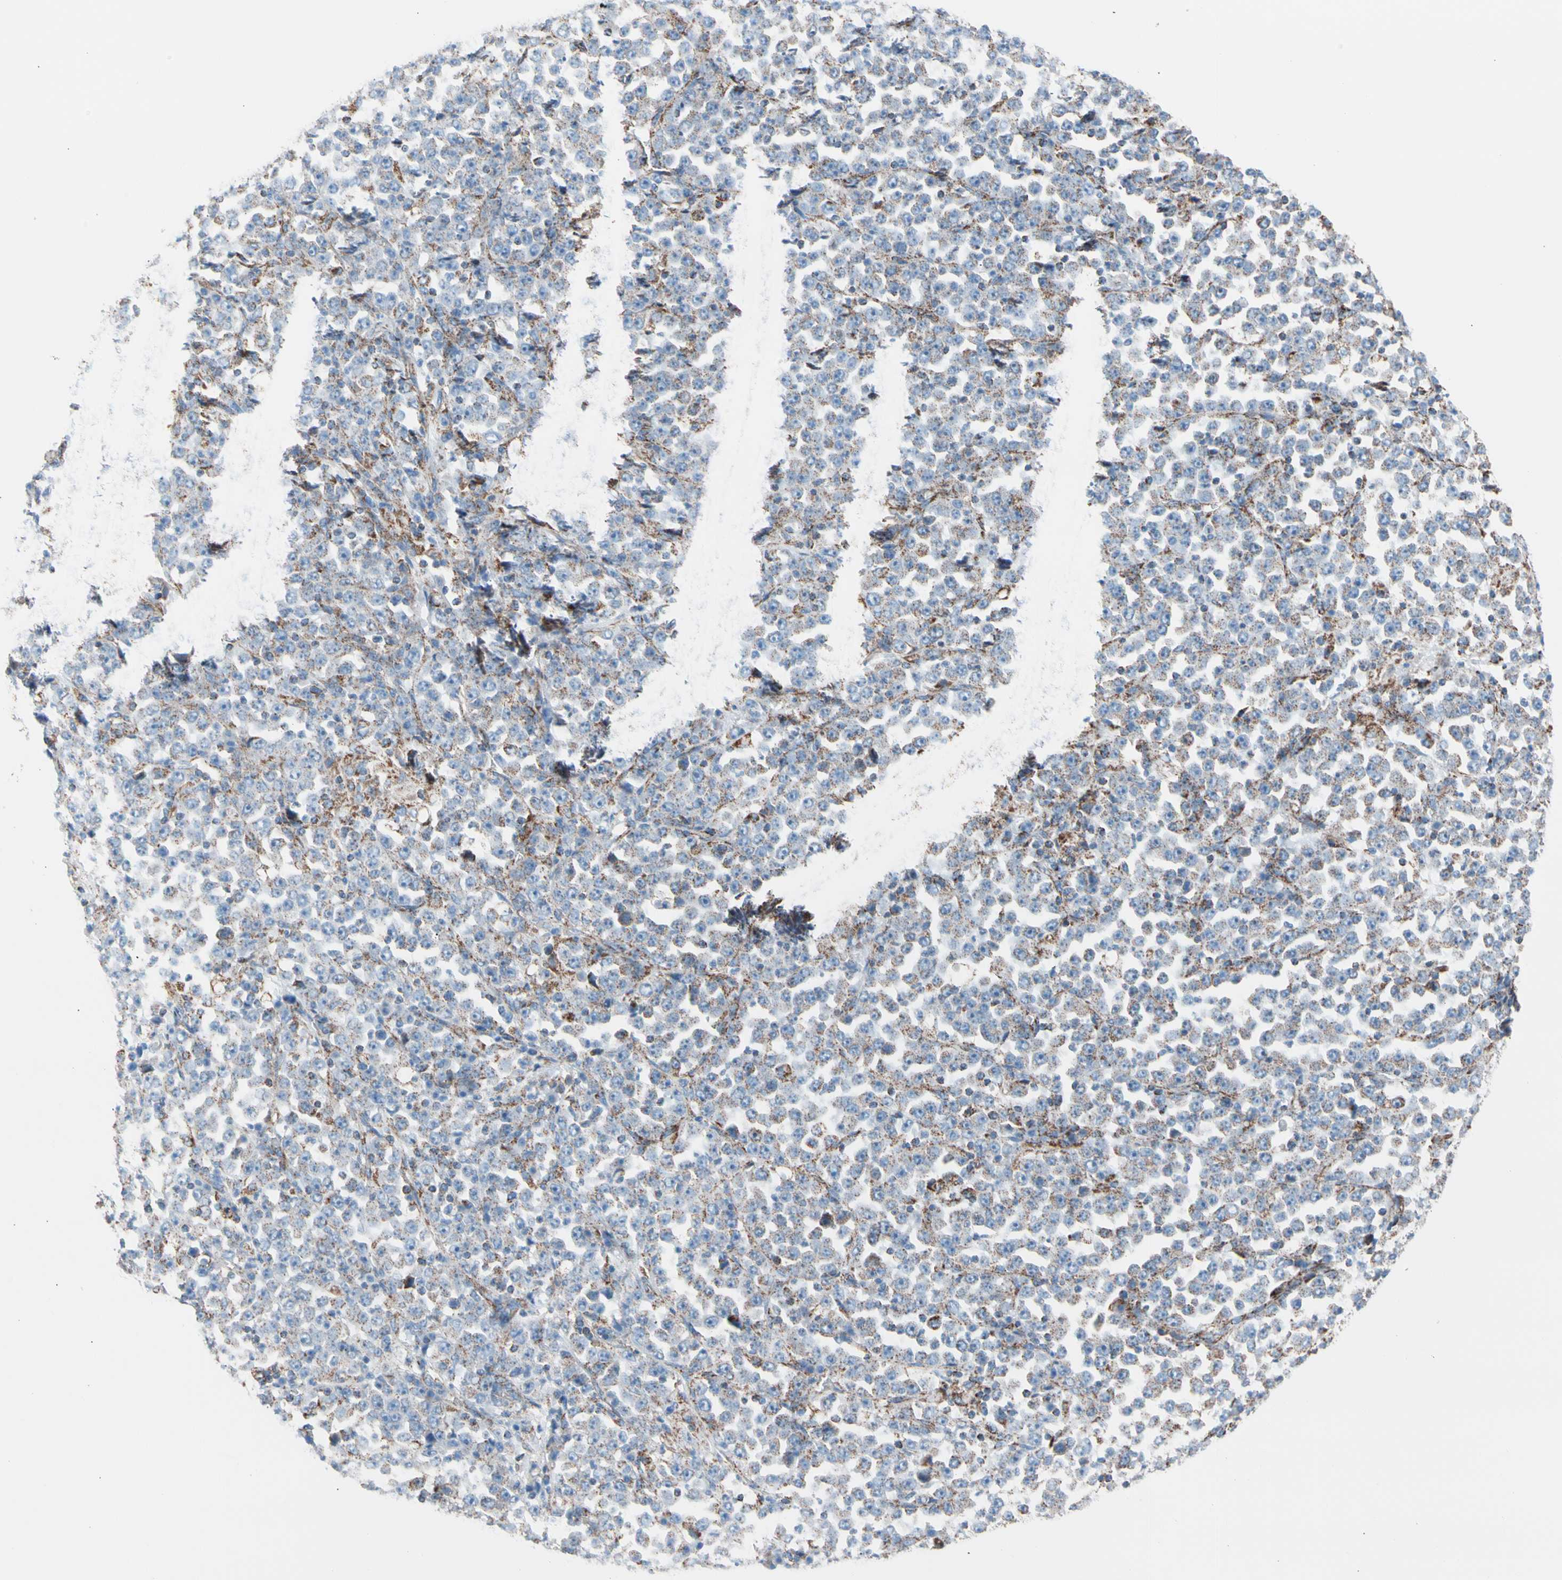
{"staining": {"intensity": "strong", "quantity": "<25%", "location": "cytoplasmic/membranous"}, "tissue": "stomach cancer", "cell_type": "Tumor cells", "image_type": "cancer", "snomed": [{"axis": "morphology", "description": "Normal tissue, NOS"}, {"axis": "morphology", "description": "Adenocarcinoma, NOS"}, {"axis": "topography", "description": "Stomach, upper"}, {"axis": "topography", "description": "Stomach"}], "caption": "Stomach cancer (adenocarcinoma) stained with a protein marker shows strong staining in tumor cells.", "gene": "HK1", "patient": {"sex": "male", "age": 59}}